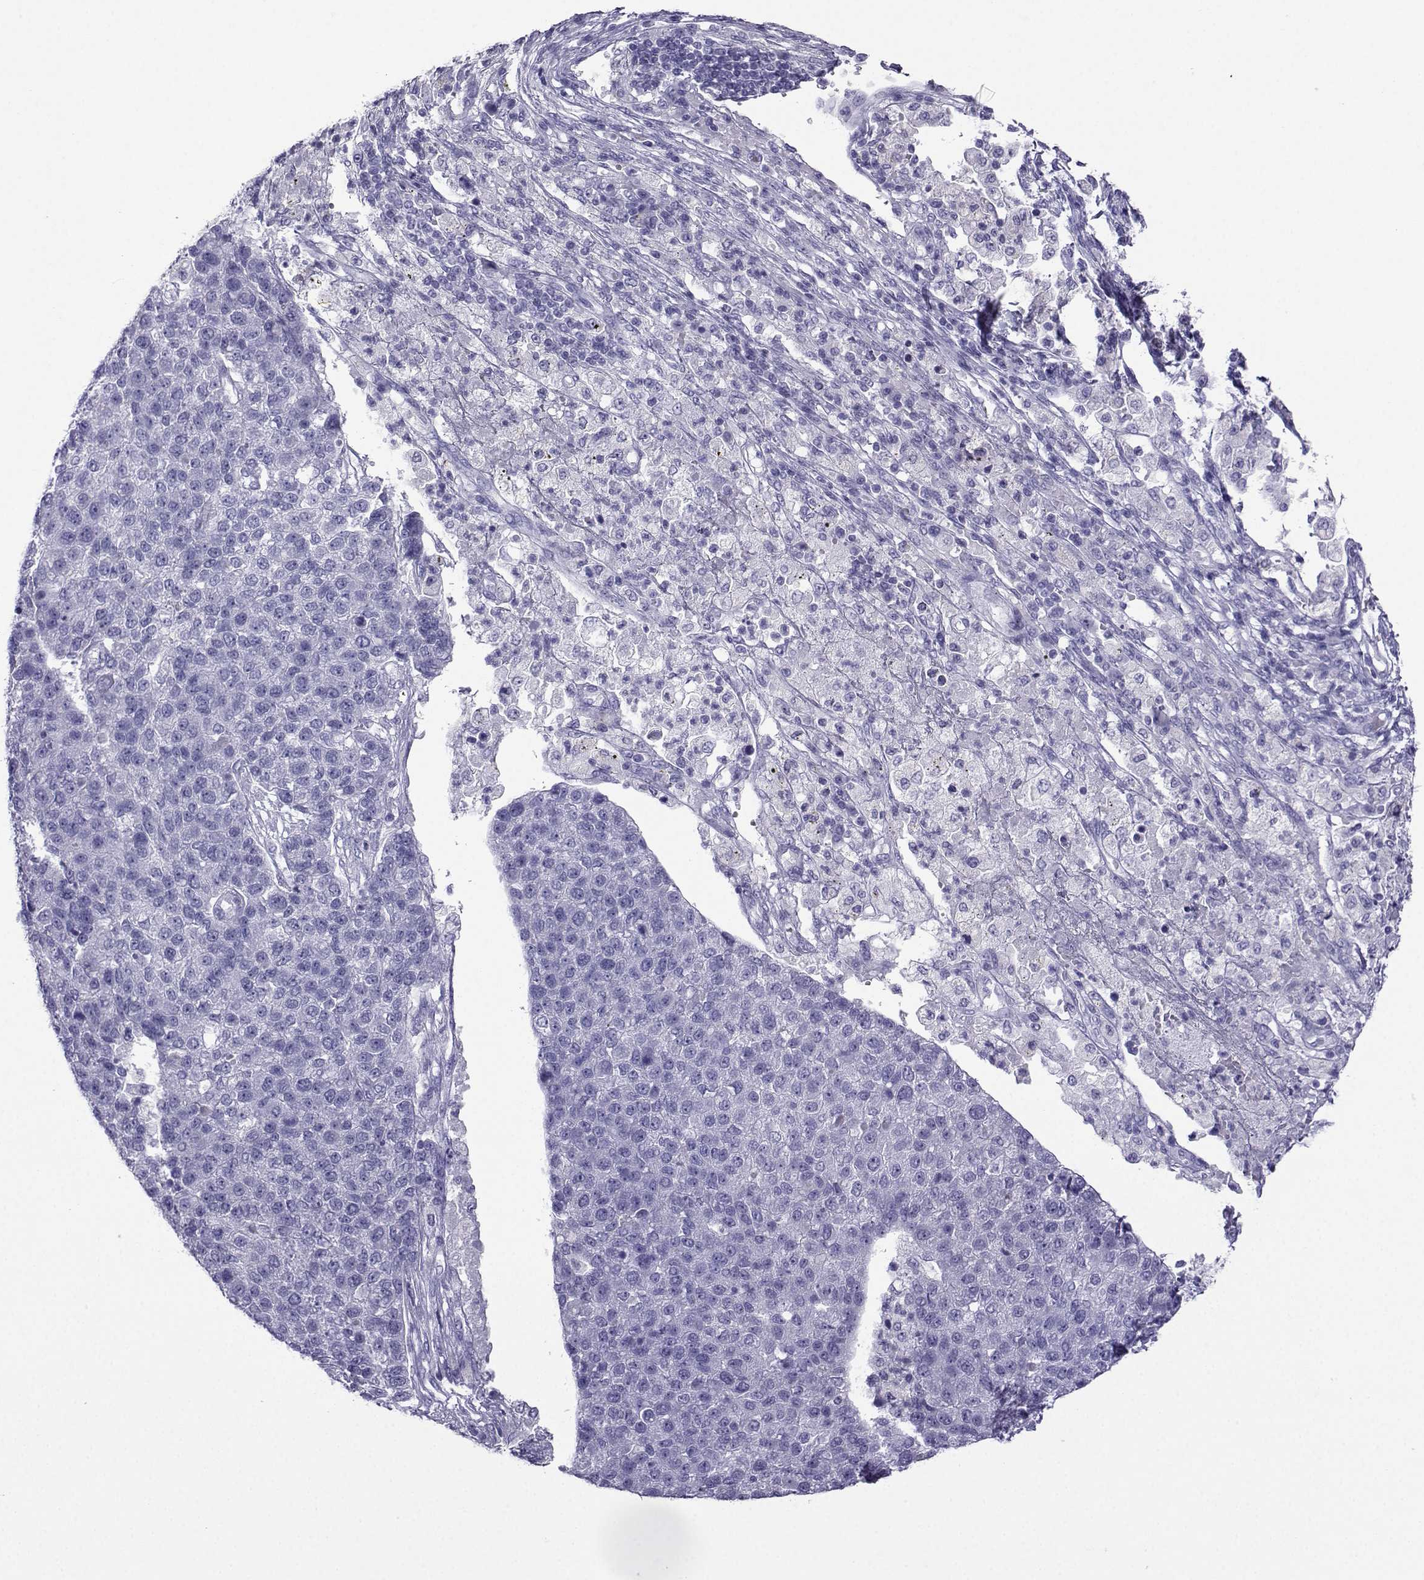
{"staining": {"intensity": "negative", "quantity": "none", "location": "none"}, "tissue": "pancreatic cancer", "cell_type": "Tumor cells", "image_type": "cancer", "snomed": [{"axis": "morphology", "description": "Adenocarcinoma, NOS"}, {"axis": "topography", "description": "Pancreas"}], "caption": "High power microscopy photomicrograph of an immunohistochemistry (IHC) photomicrograph of pancreatic cancer, revealing no significant staining in tumor cells.", "gene": "CRYBB1", "patient": {"sex": "female", "age": 61}}